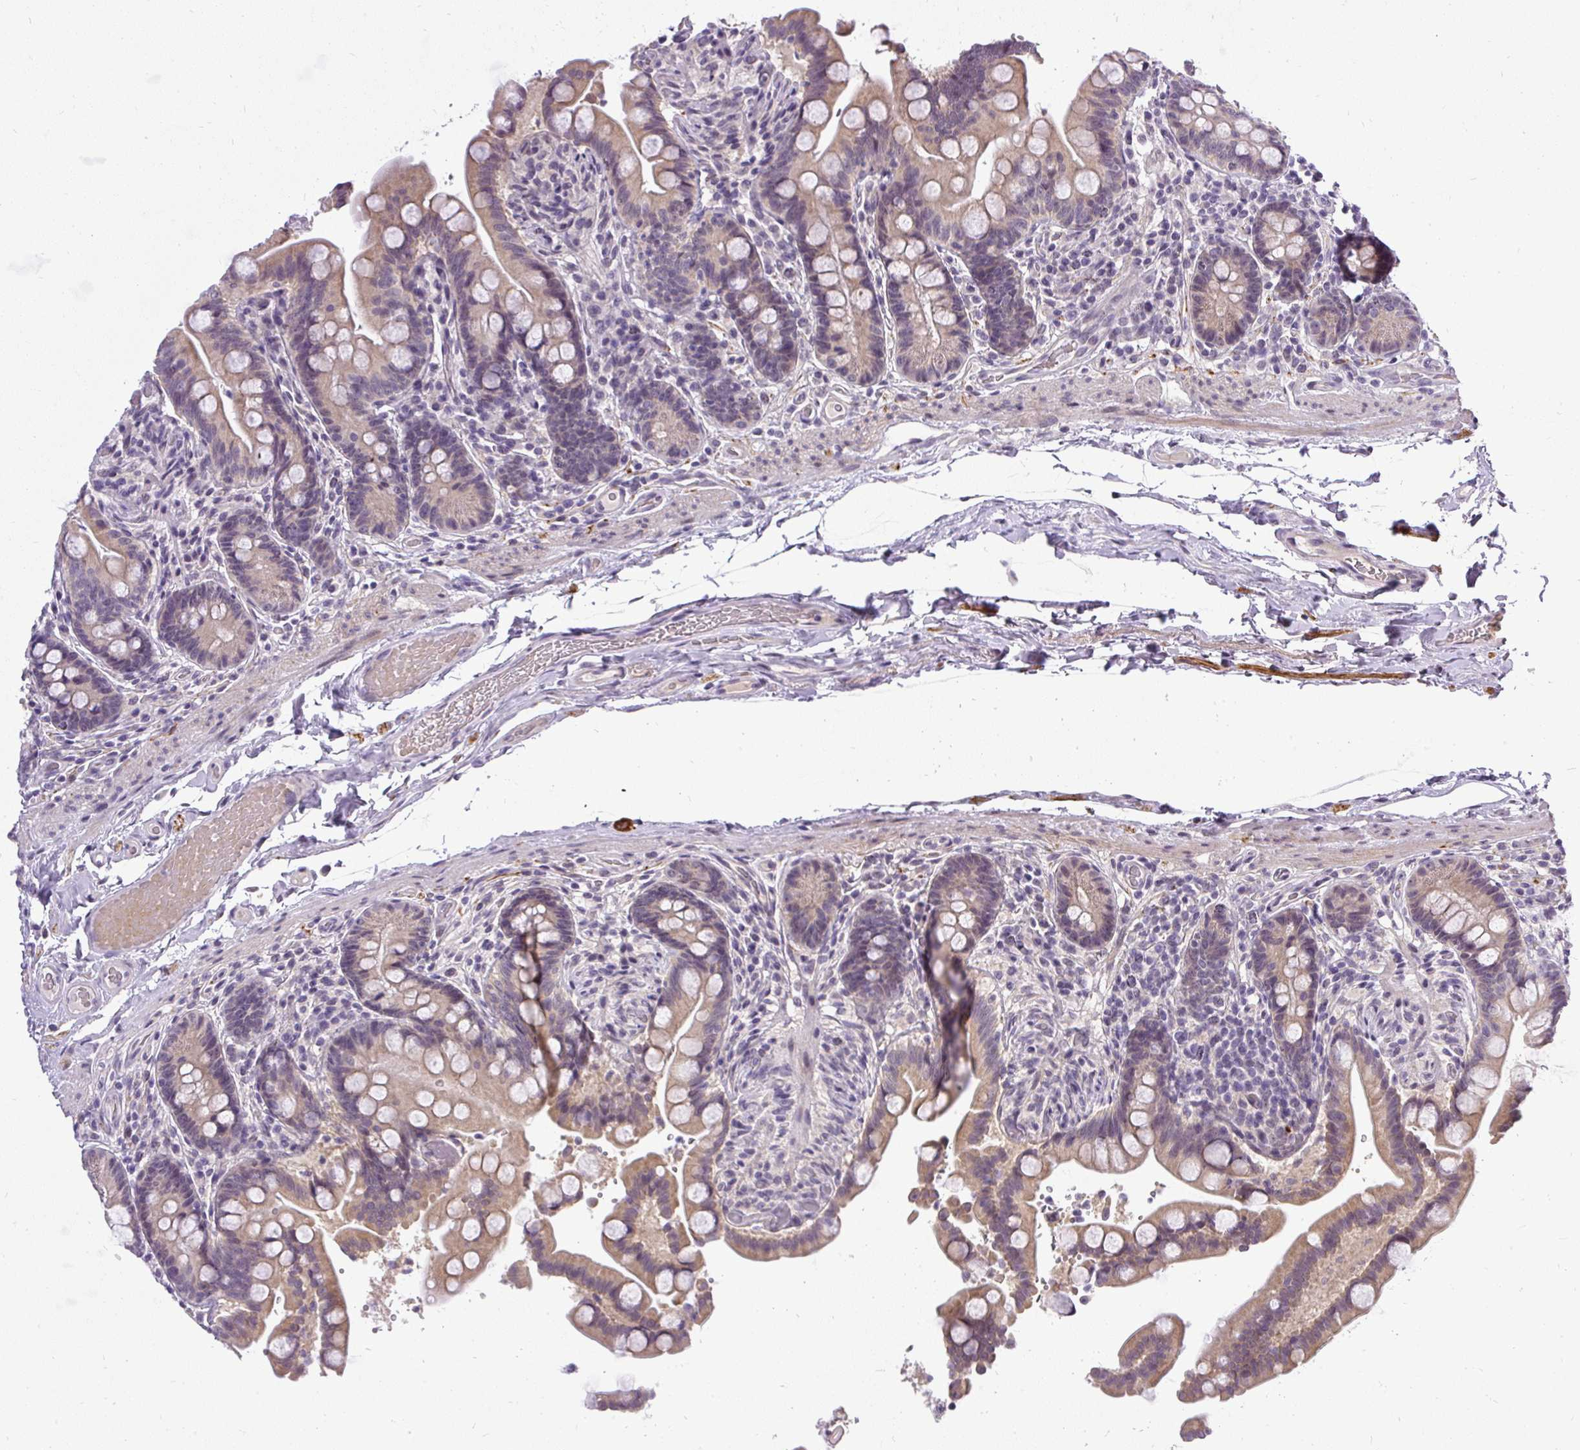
{"staining": {"intensity": "negative", "quantity": "none", "location": "none"}, "tissue": "colon", "cell_type": "Endothelial cells", "image_type": "normal", "snomed": [{"axis": "morphology", "description": "Normal tissue, NOS"}, {"axis": "topography", "description": "Smooth muscle"}, {"axis": "topography", "description": "Colon"}], "caption": "Immunohistochemistry (IHC) of normal colon demonstrates no expression in endothelial cells. (Stains: DAB IHC with hematoxylin counter stain, Microscopy: brightfield microscopy at high magnification).", "gene": "FAM117B", "patient": {"sex": "male", "age": 73}}